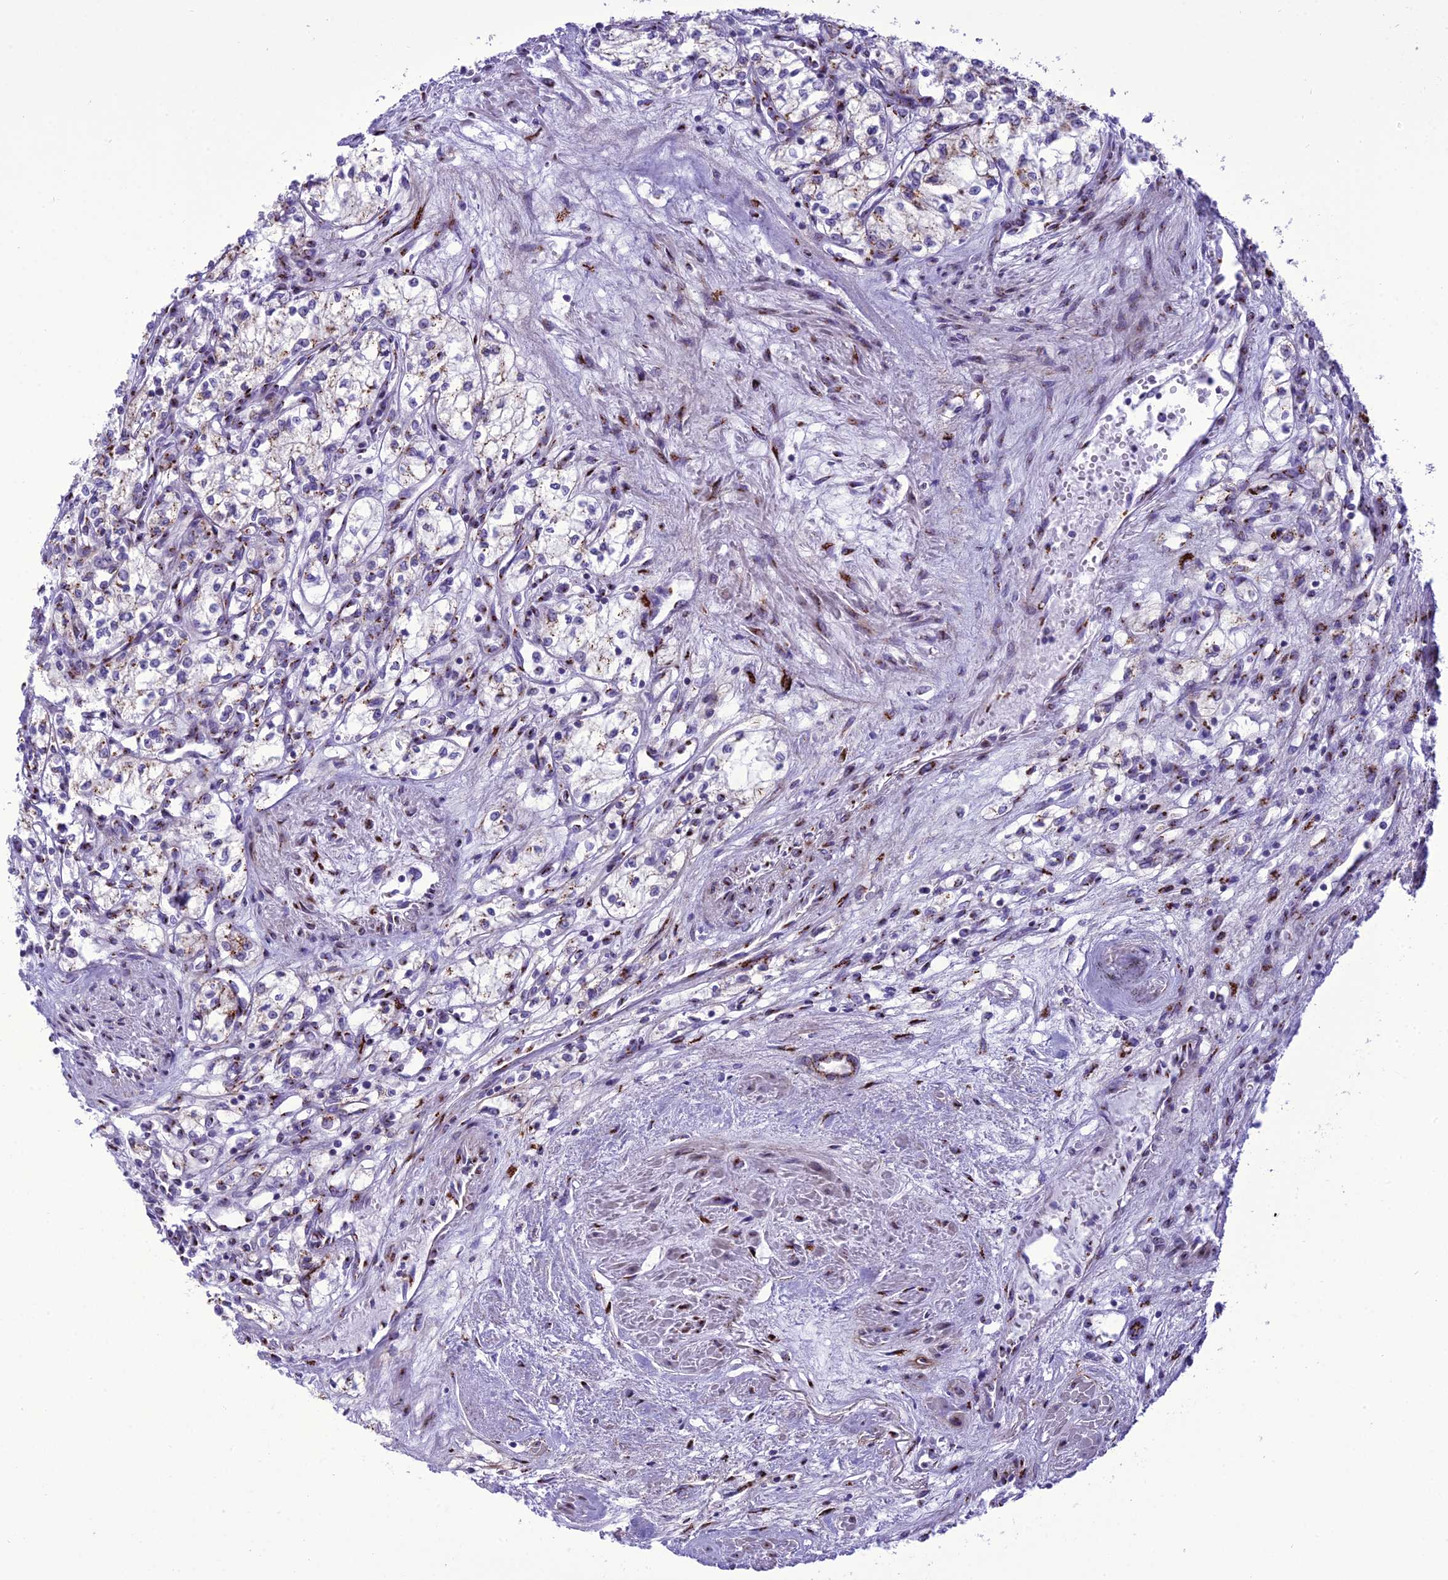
{"staining": {"intensity": "moderate", "quantity": "<25%", "location": "cytoplasmic/membranous"}, "tissue": "renal cancer", "cell_type": "Tumor cells", "image_type": "cancer", "snomed": [{"axis": "morphology", "description": "Adenocarcinoma, NOS"}, {"axis": "topography", "description": "Kidney"}], "caption": "A brown stain labels moderate cytoplasmic/membranous staining of a protein in human adenocarcinoma (renal) tumor cells.", "gene": "GOLM2", "patient": {"sex": "male", "age": 59}}